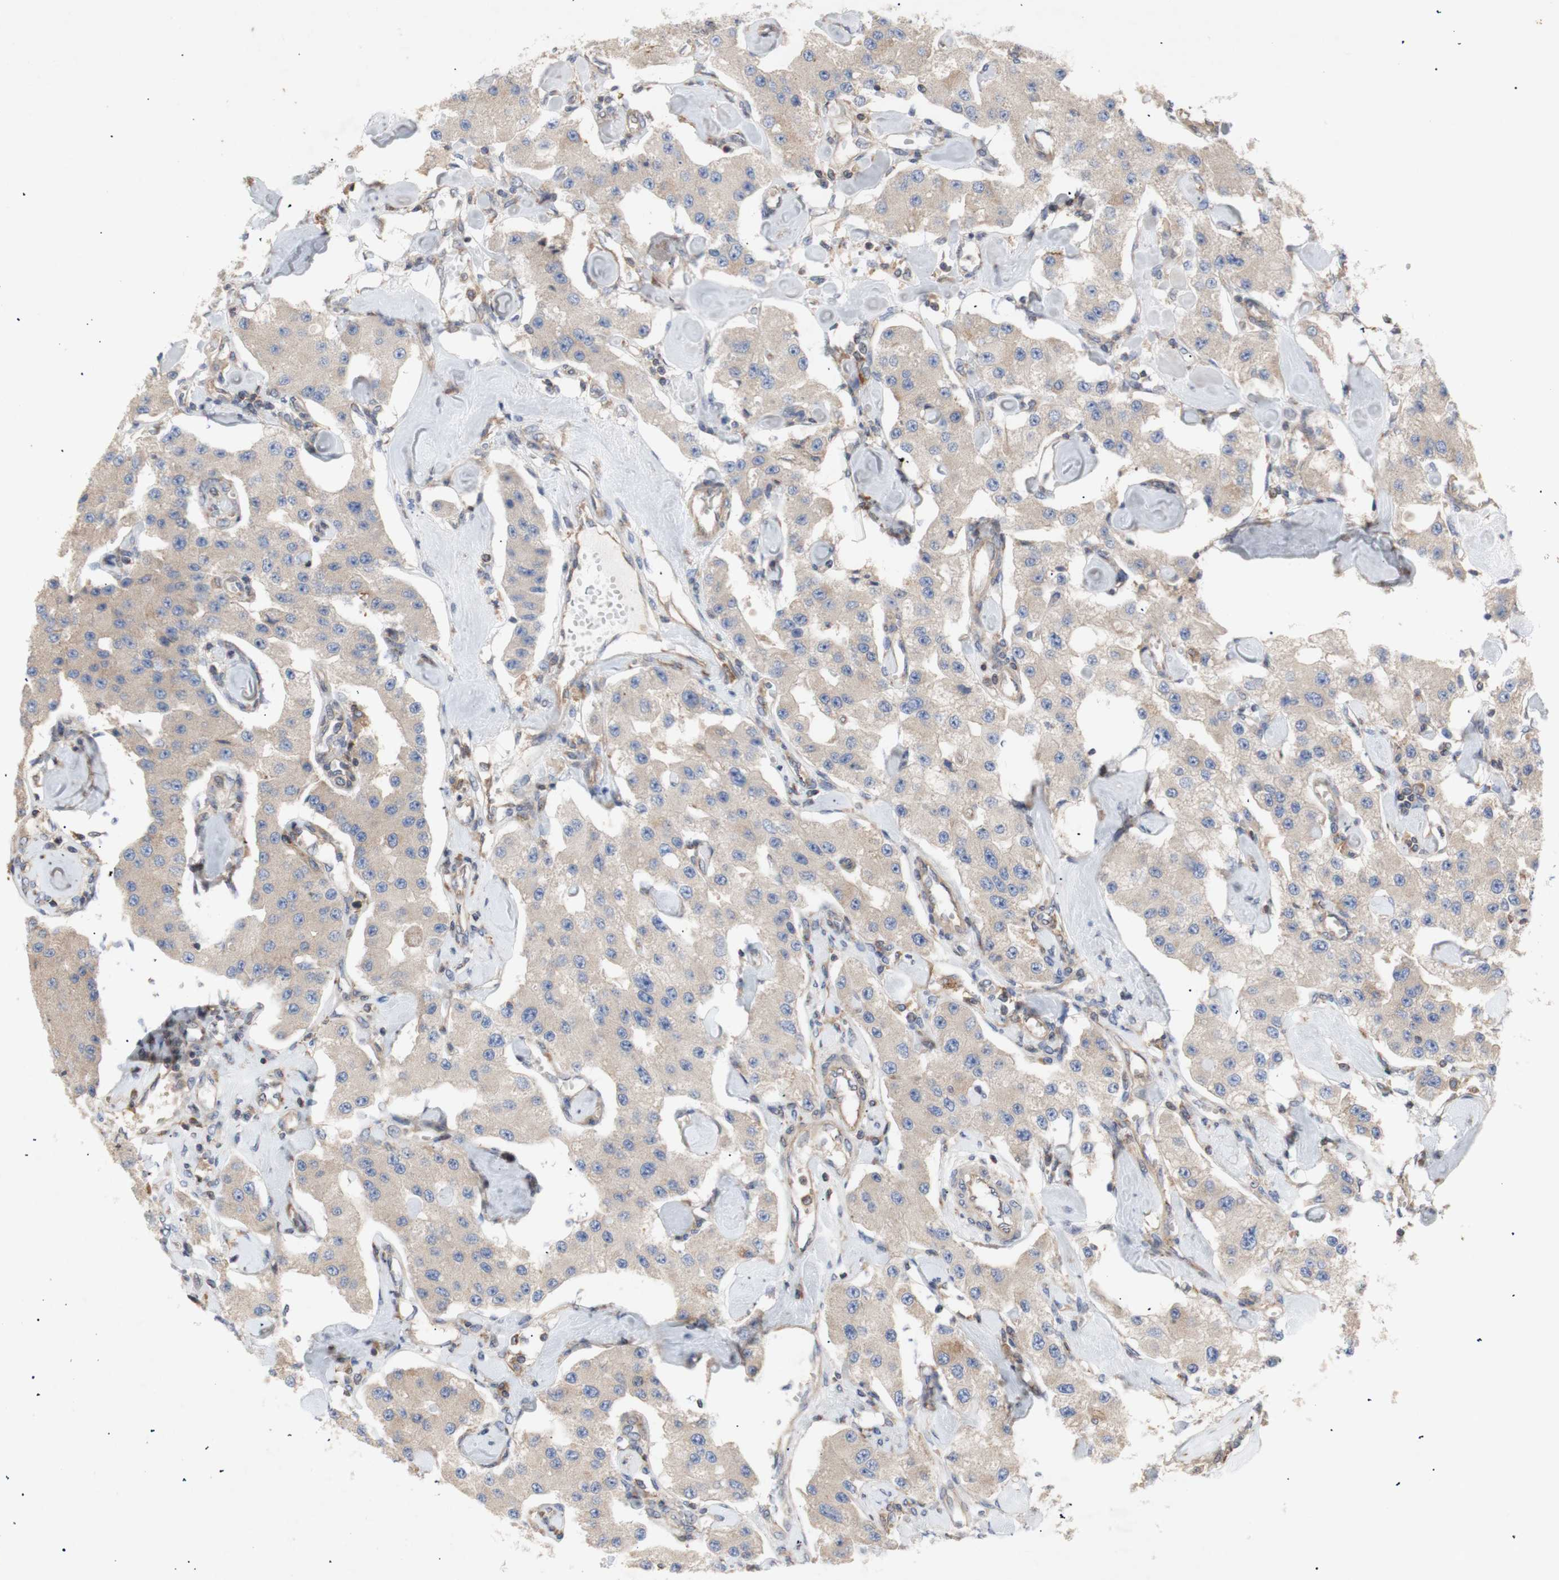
{"staining": {"intensity": "weak", "quantity": ">75%", "location": "cytoplasmic/membranous"}, "tissue": "carcinoid", "cell_type": "Tumor cells", "image_type": "cancer", "snomed": [{"axis": "morphology", "description": "Carcinoid, malignant, NOS"}, {"axis": "topography", "description": "Pancreas"}], "caption": "High-magnification brightfield microscopy of malignant carcinoid stained with DAB (brown) and counterstained with hematoxylin (blue). tumor cells exhibit weak cytoplasmic/membranous positivity is present in approximately>75% of cells.", "gene": "IKBKG", "patient": {"sex": "male", "age": 41}}